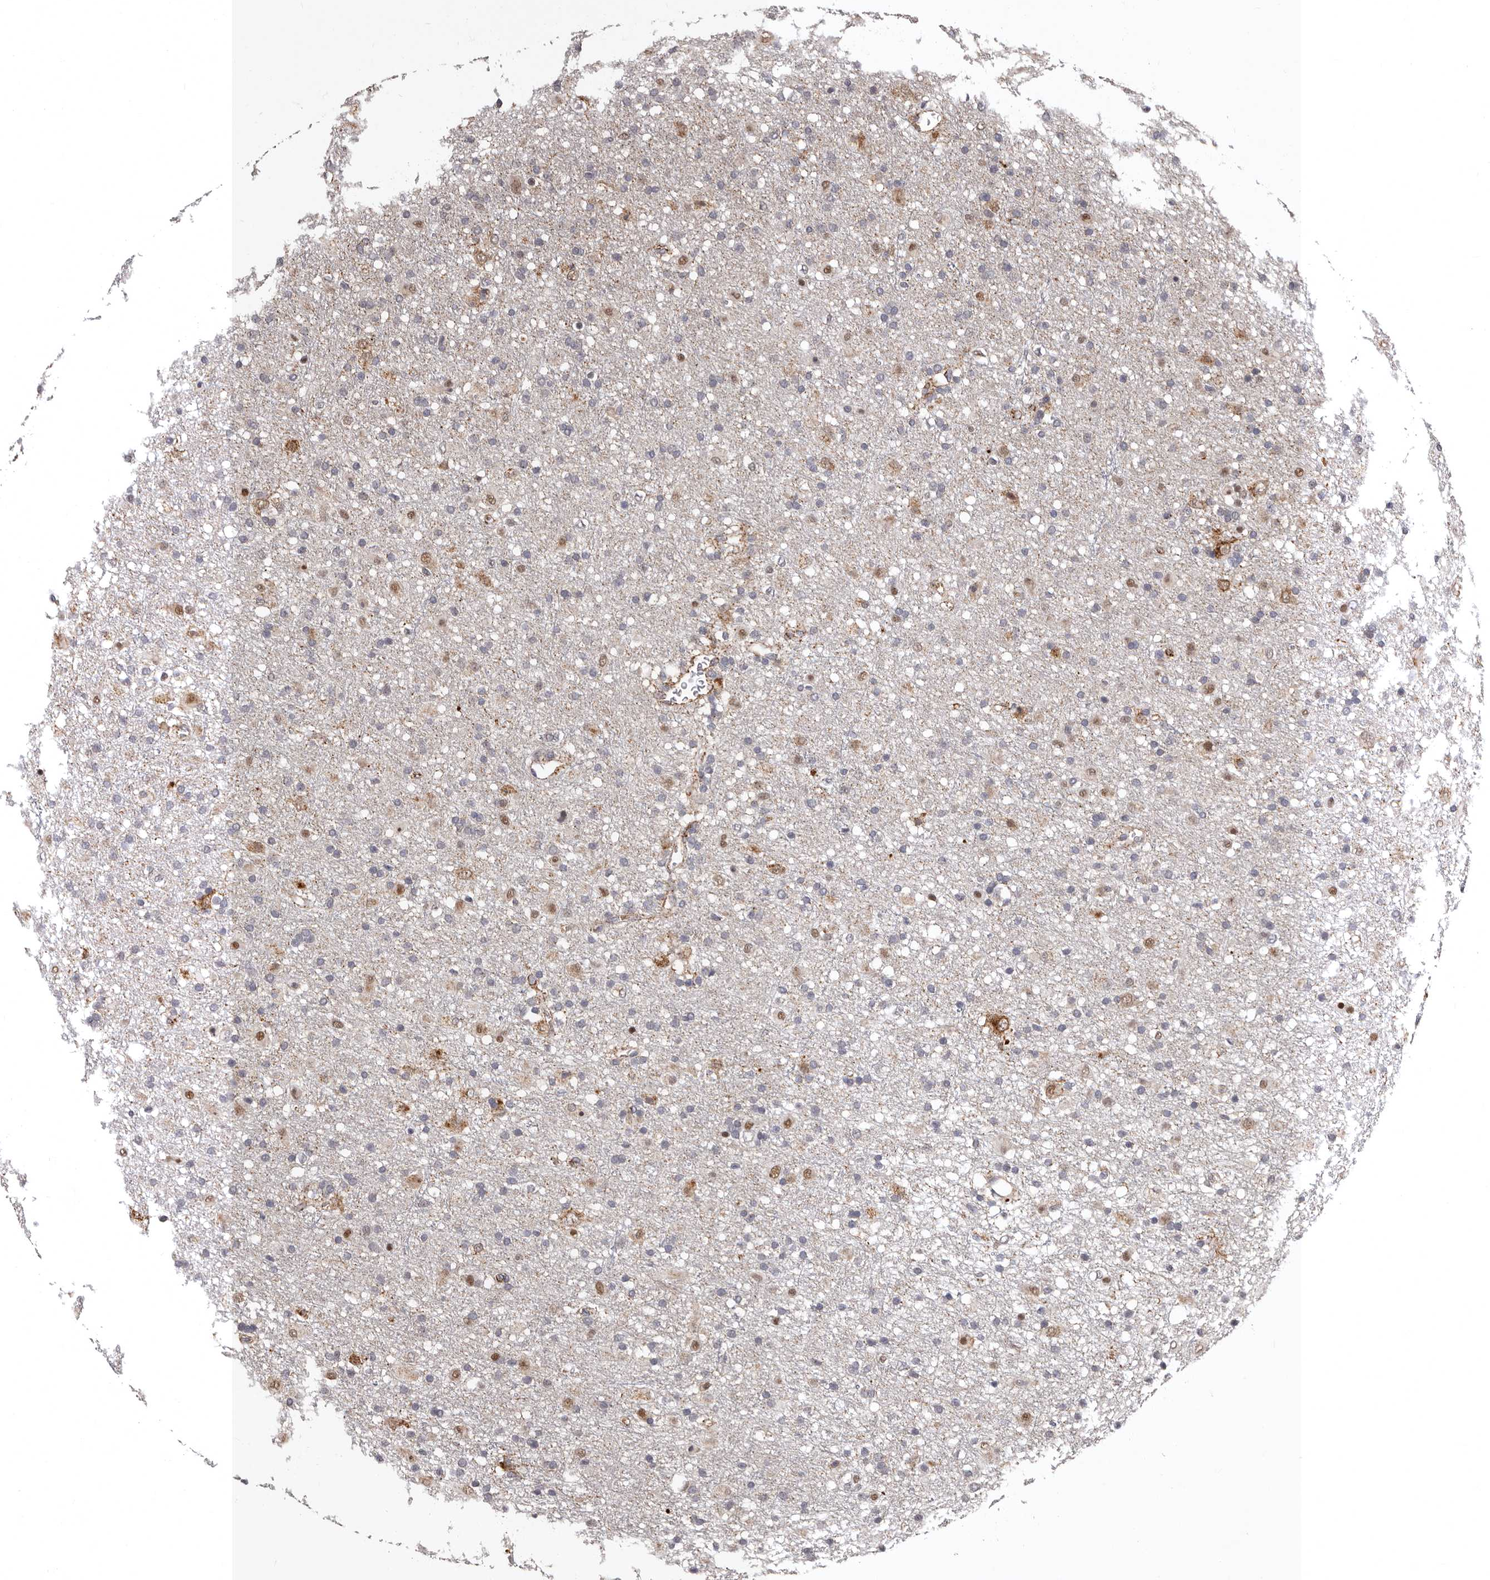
{"staining": {"intensity": "negative", "quantity": "none", "location": "none"}, "tissue": "glioma", "cell_type": "Tumor cells", "image_type": "cancer", "snomed": [{"axis": "morphology", "description": "Glioma, malignant, Low grade"}, {"axis": "topography", "description": "Brain"}], "caption": "Tumor cells show no significant protein positivity in glioma. (Brightfield microscopy of DAB (3,3'-diaminobenzidine) immunohistochemistry (IHC) at high magnification).", "gene": "PHF20L1", "patient": {"sex": "male", "age": 65}}